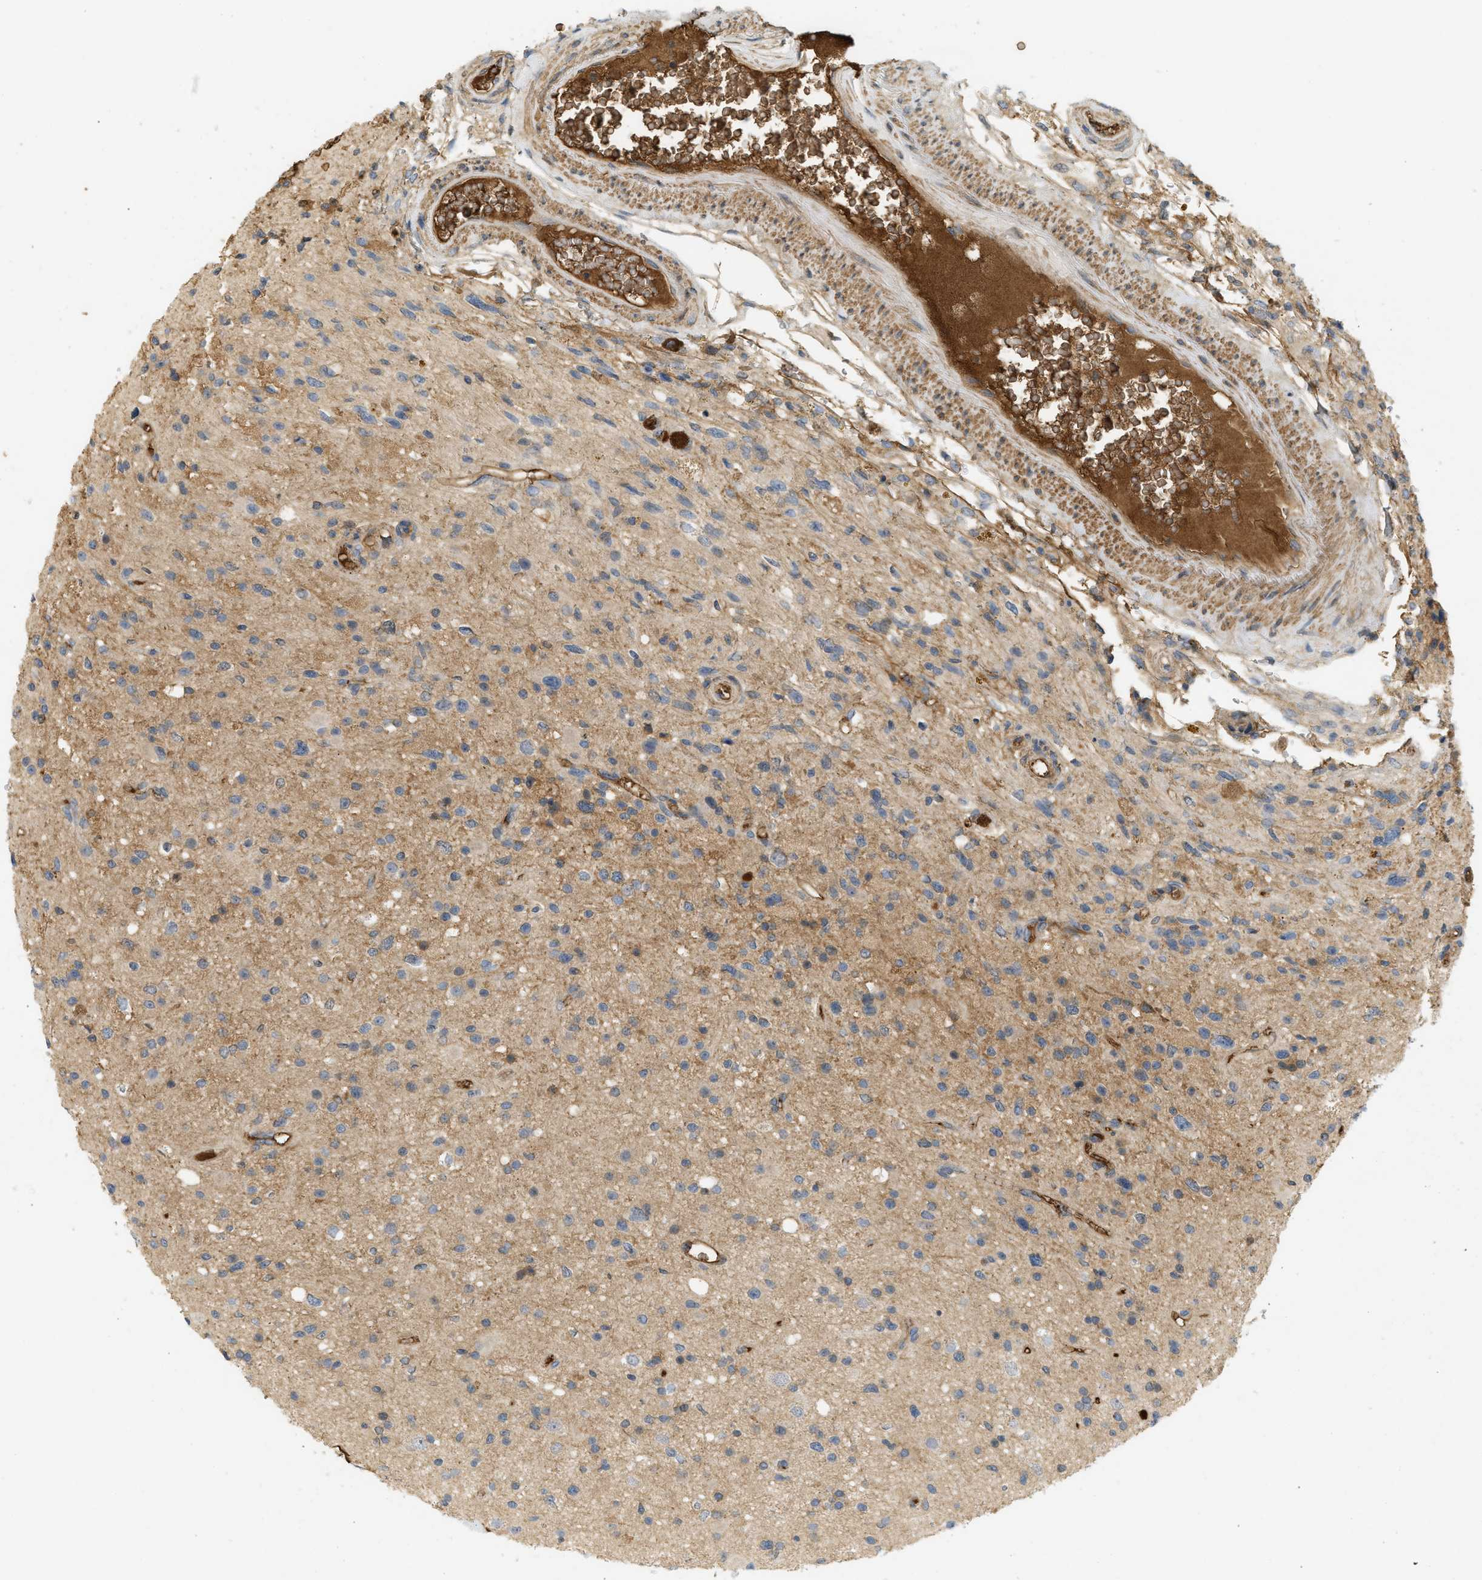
{"staining": {"intensity": "weak", "quantity": "<25%", "location": "cytoplasmic/membranous"}, "tissue": "glioma", "cell_type": "Tumor cells", "image_type": "cancer", "snomed": [{"axis": "morphology", "description": "Glioma, malignant, High grade"}, {"axis": "topography", "description": "Brain"}], "caption": "Tumor cells are negative for brown protein staining in malignant high-grade glioma.", "gene": "F8", "patient": {"sex": "male", "age": 33}}